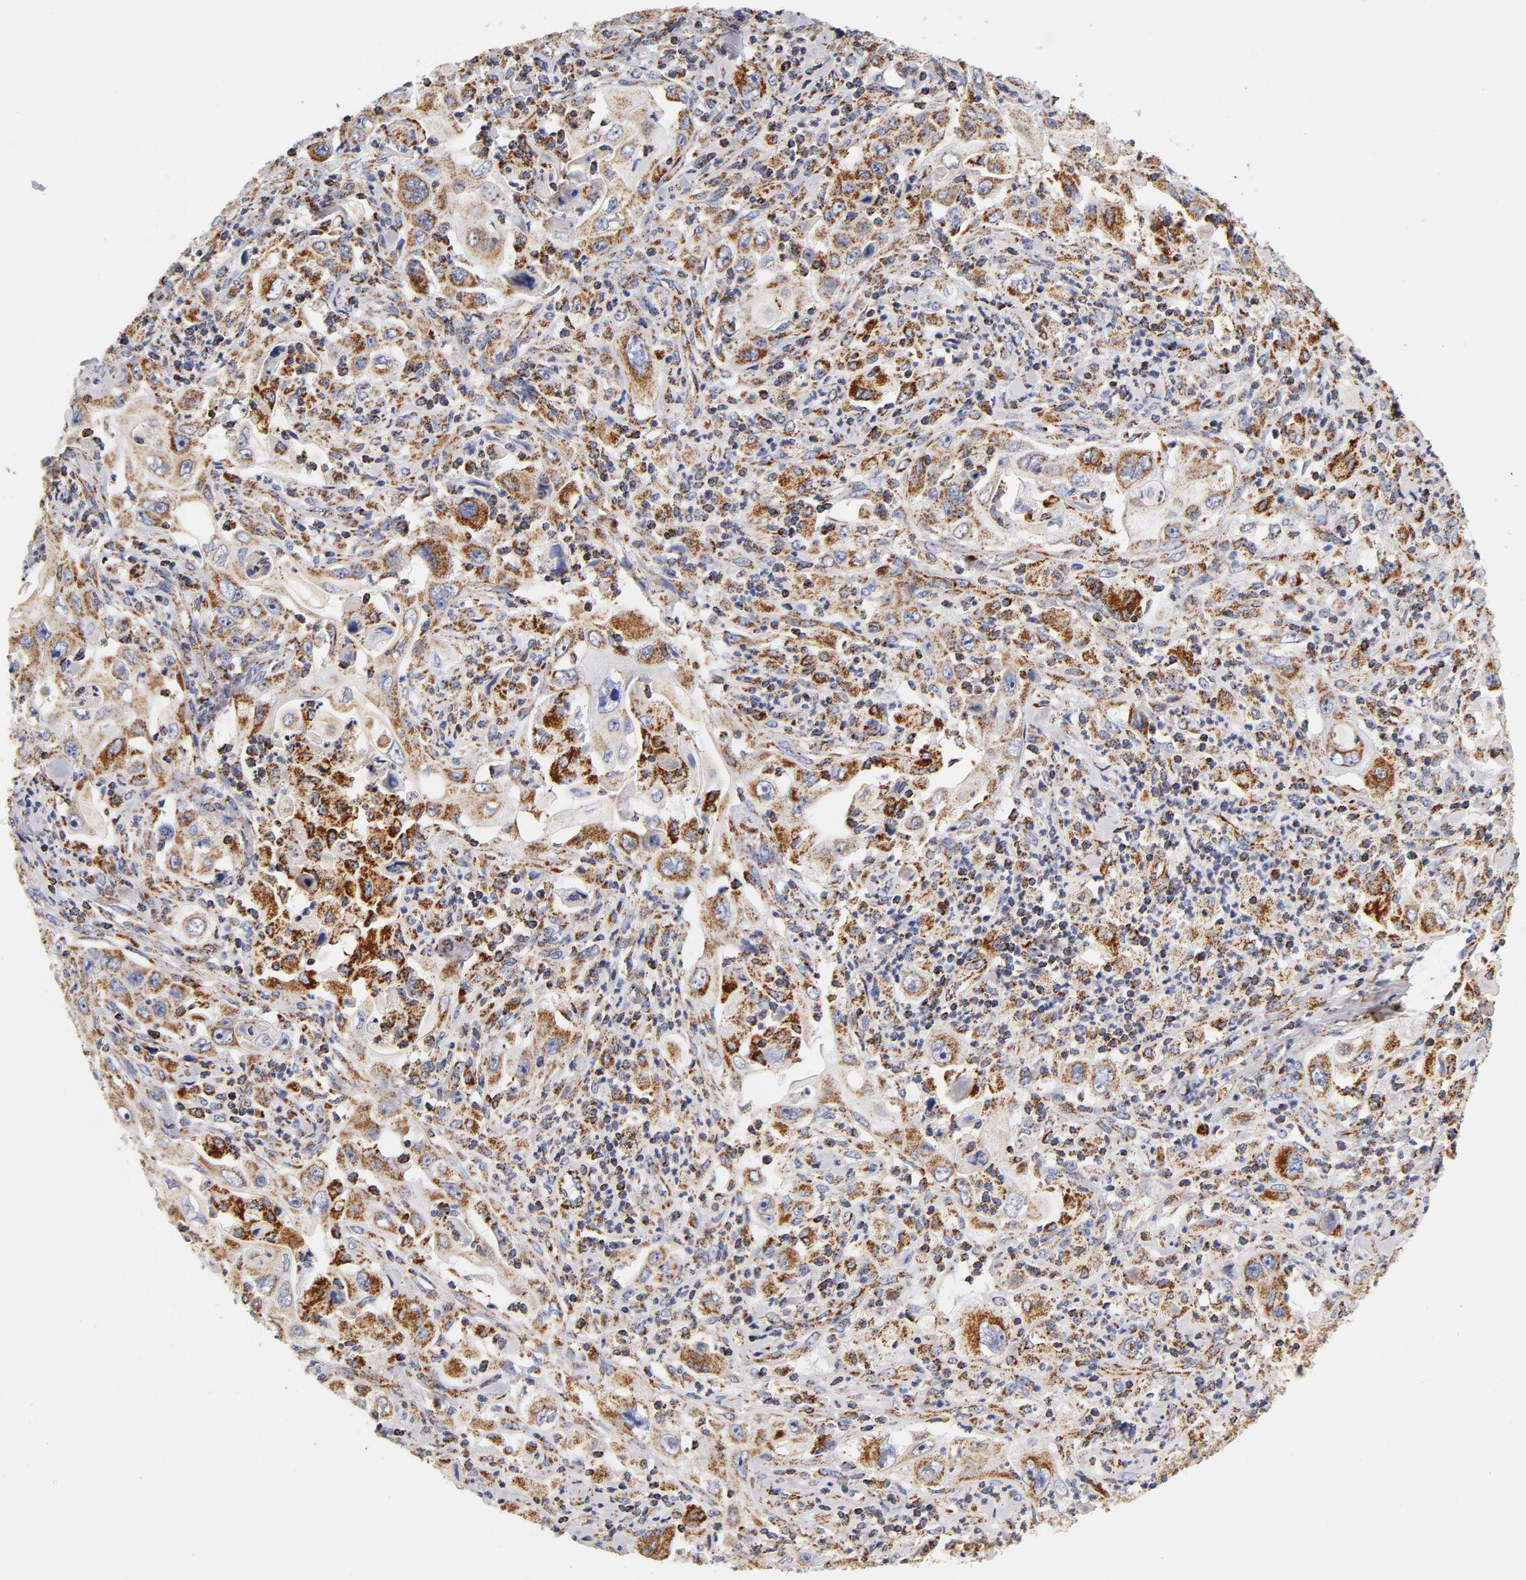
{"staining": {"intensity": "moderate", "quantity": ">75%", "location": "cytoplasmic/membranous"}, "tissue": "pancreatic cancer", "cell_type": "Tumor cells", "image_type": "cancer", "snomed": [{"axis": "morphology", "description": "Adenocarcinoma, NOS"}, {"axis": "topography", "description": "Pancreas"}], "caption": "Brown immunohistochemical staining in pancreatic adenocarcinoma displays moderate cytoplasmic/membranous staining in approximately >75% of tumor cells.", "gene": "ECHS1", "patient": {"sex": "male", "age": 70}}